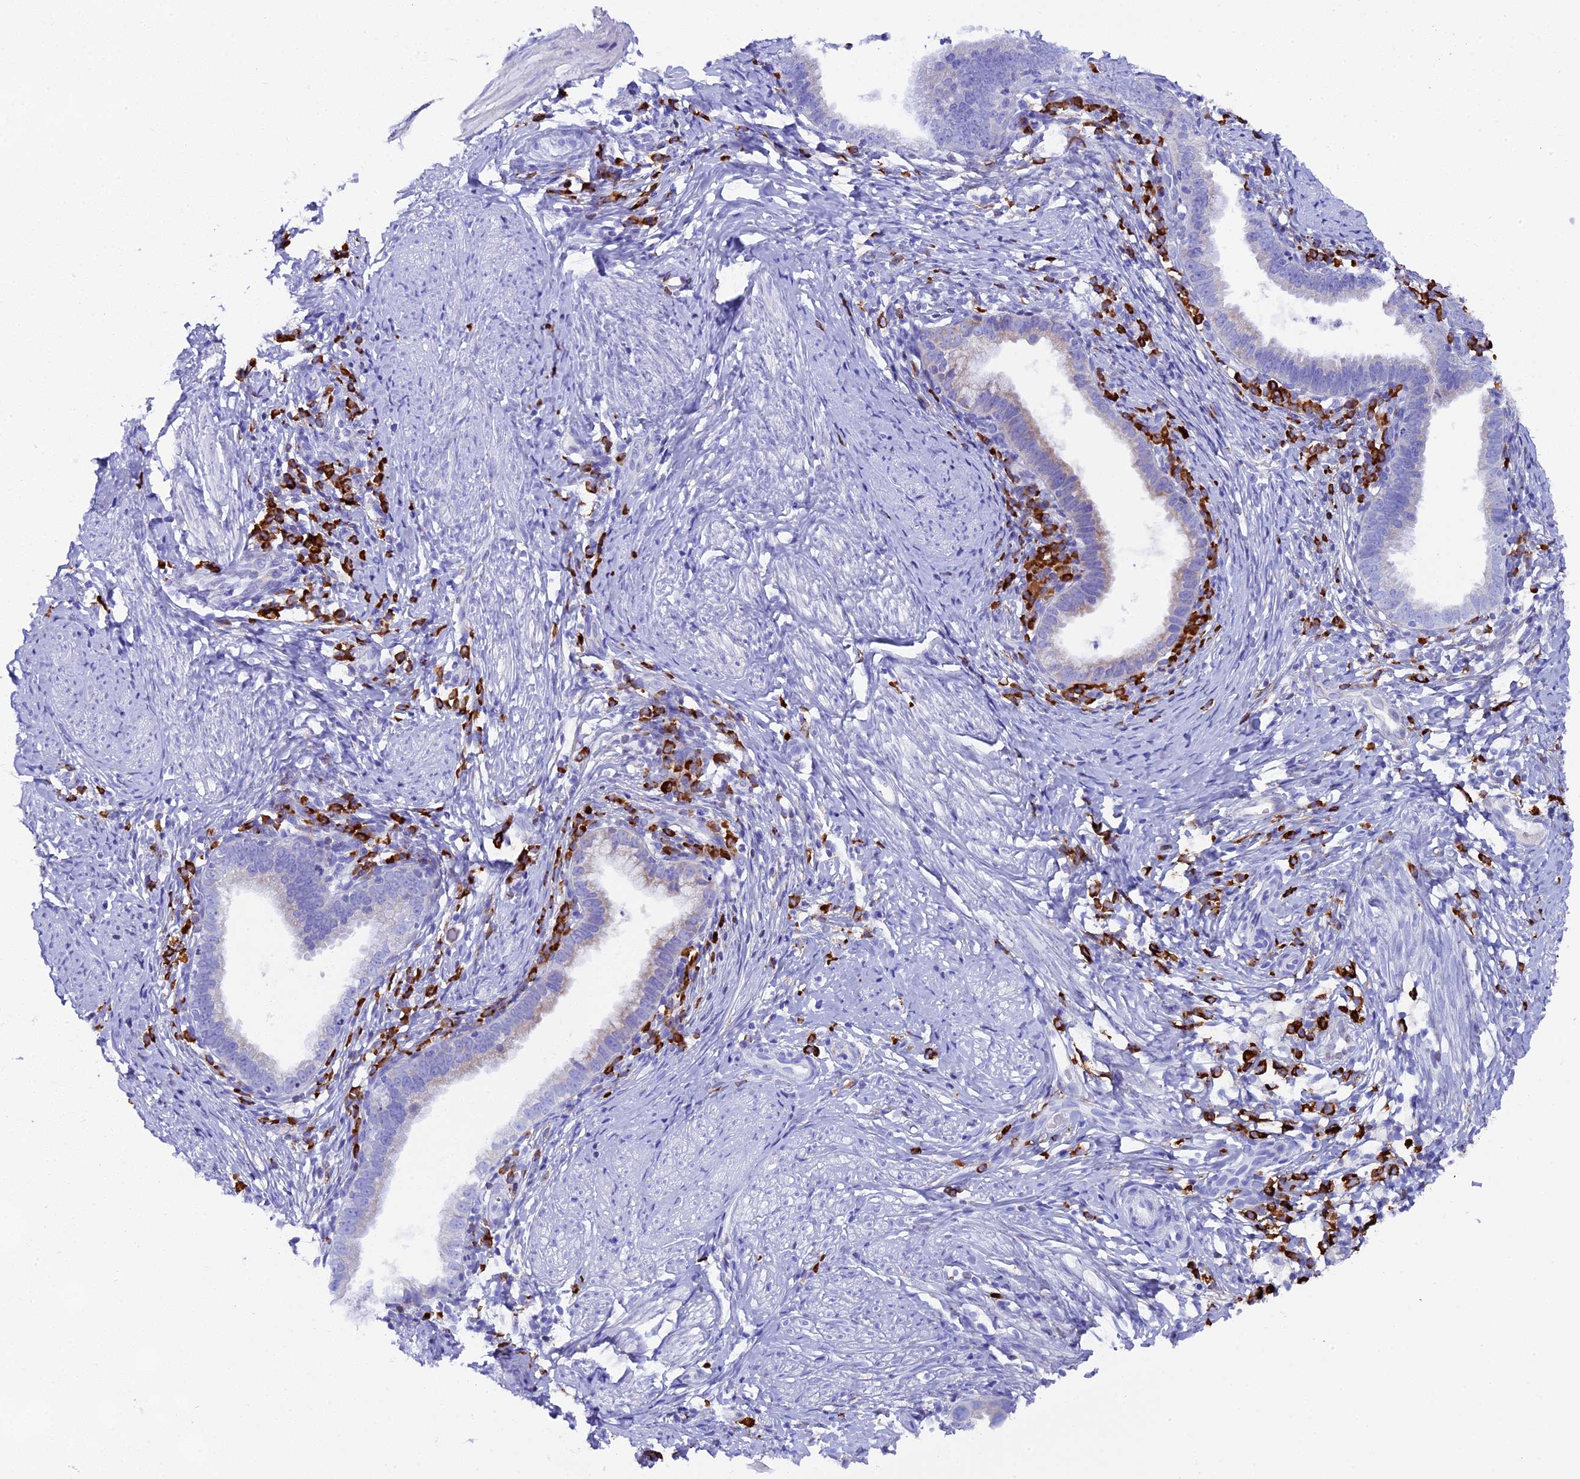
{"staining": {"intensity": "weak", "quantity": "<25%", "location": "cytoplasmic/membranous"}, "tissue": "cervical cancer", "cell_type": "Tumor cells", "image_type": "cancer", "snomed": [{"axis": "morphology", "description": "Adenocarcinoma, NOS"}, {"axis": "topography", "description": "Cervix"}], "caption": "Immunohistochemistry of adenocarcinoma (cervical) demonstrates no positivity in tumor cells. The staining is performed using DAB brown chromogen with nuclei counter-stained in using hematoxylin.", "gene": "FKBP11", "patient": {"sex": "female", "age": 36}}